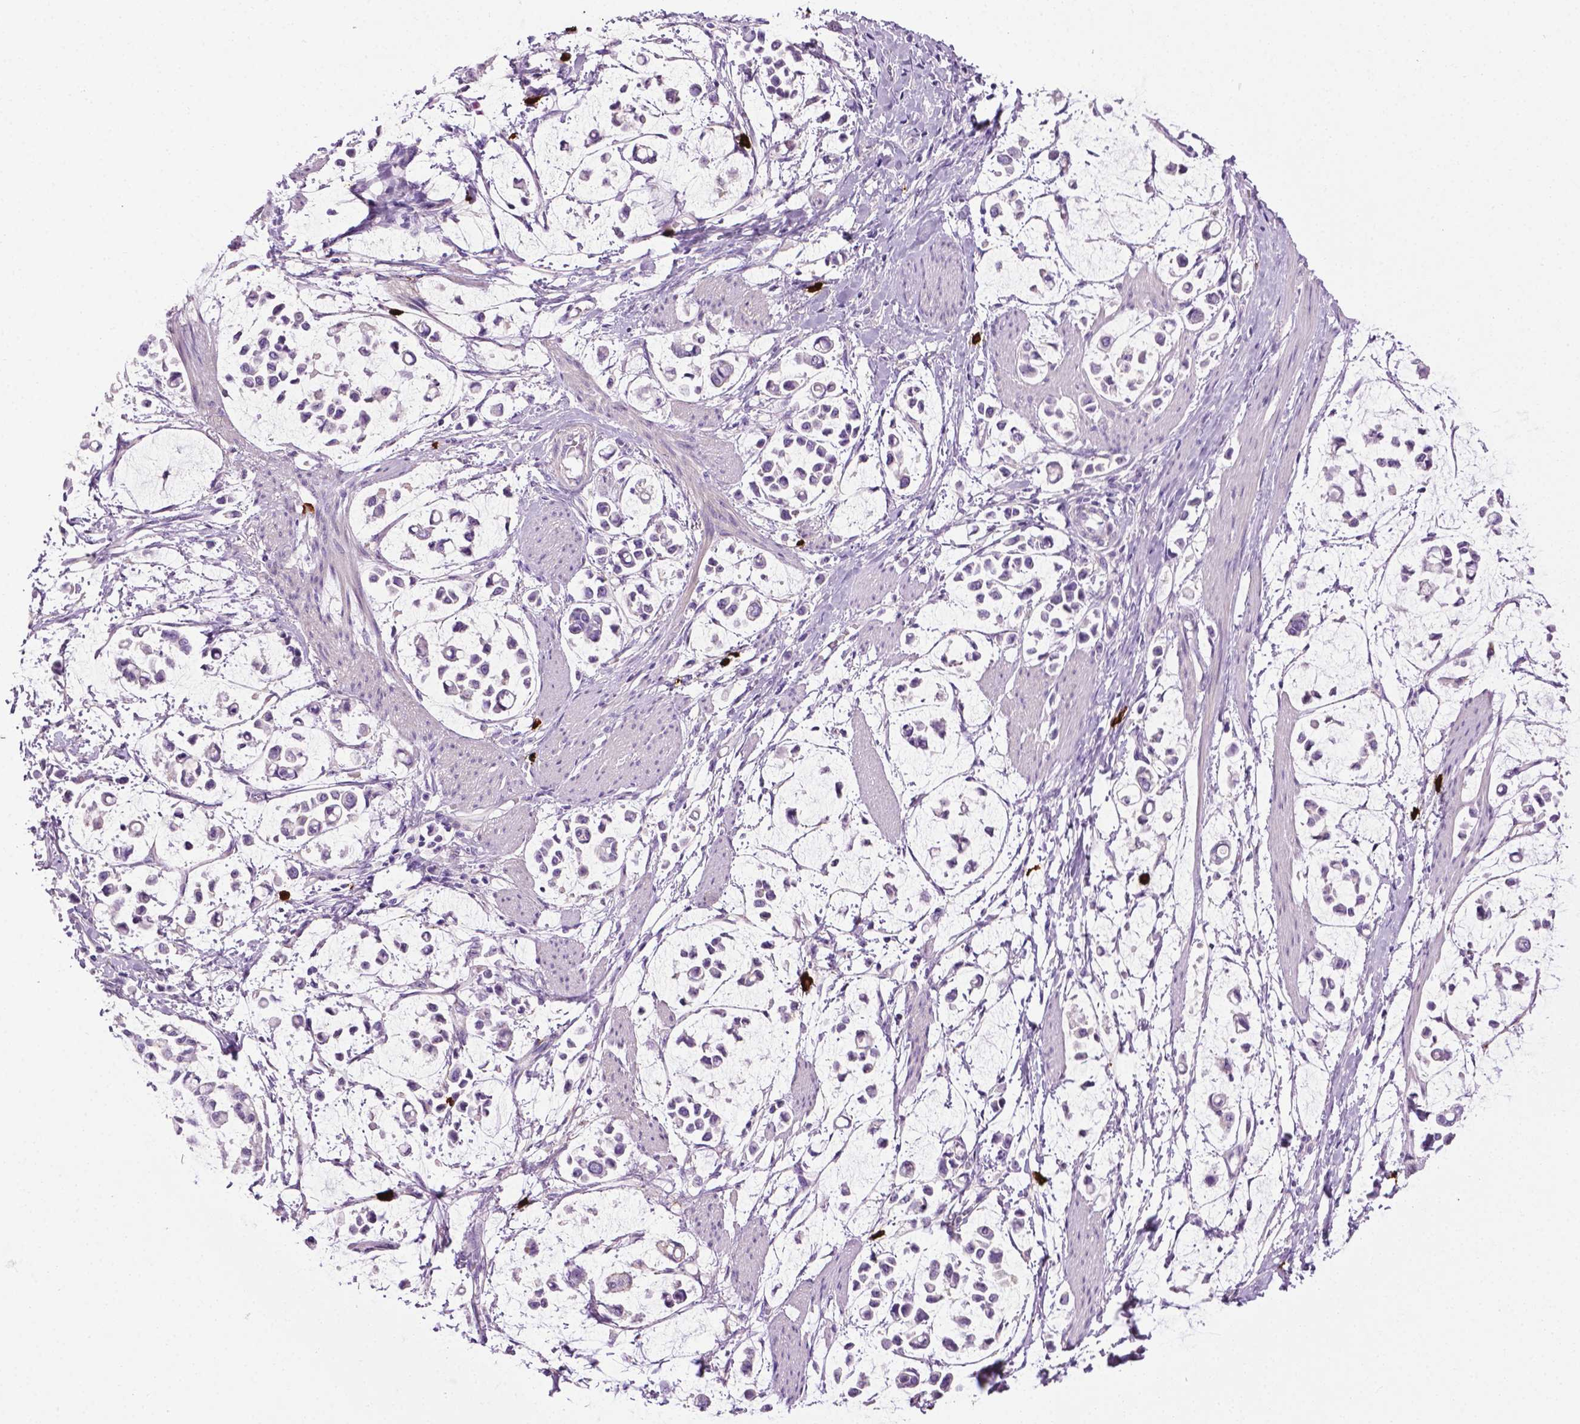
{"staining": {"intensity": "negative", "quantity": "none", "location": "none"}, "tissue": "stomach cancer", "cell_type": "Tumor cells", "image_type": "cancer", "snomed": [{"axis": "morphology", "description": "Adenocarcinoma, NOS"}, {"axis": "topography", "description": "Stomach"}], "caption": "Histopathology image shows no protein positivity in tumor cells of stomach adenocarcinoma tissue.", "gene": "SPECC1L", "patient": {"sex": "male", "age": 82}}